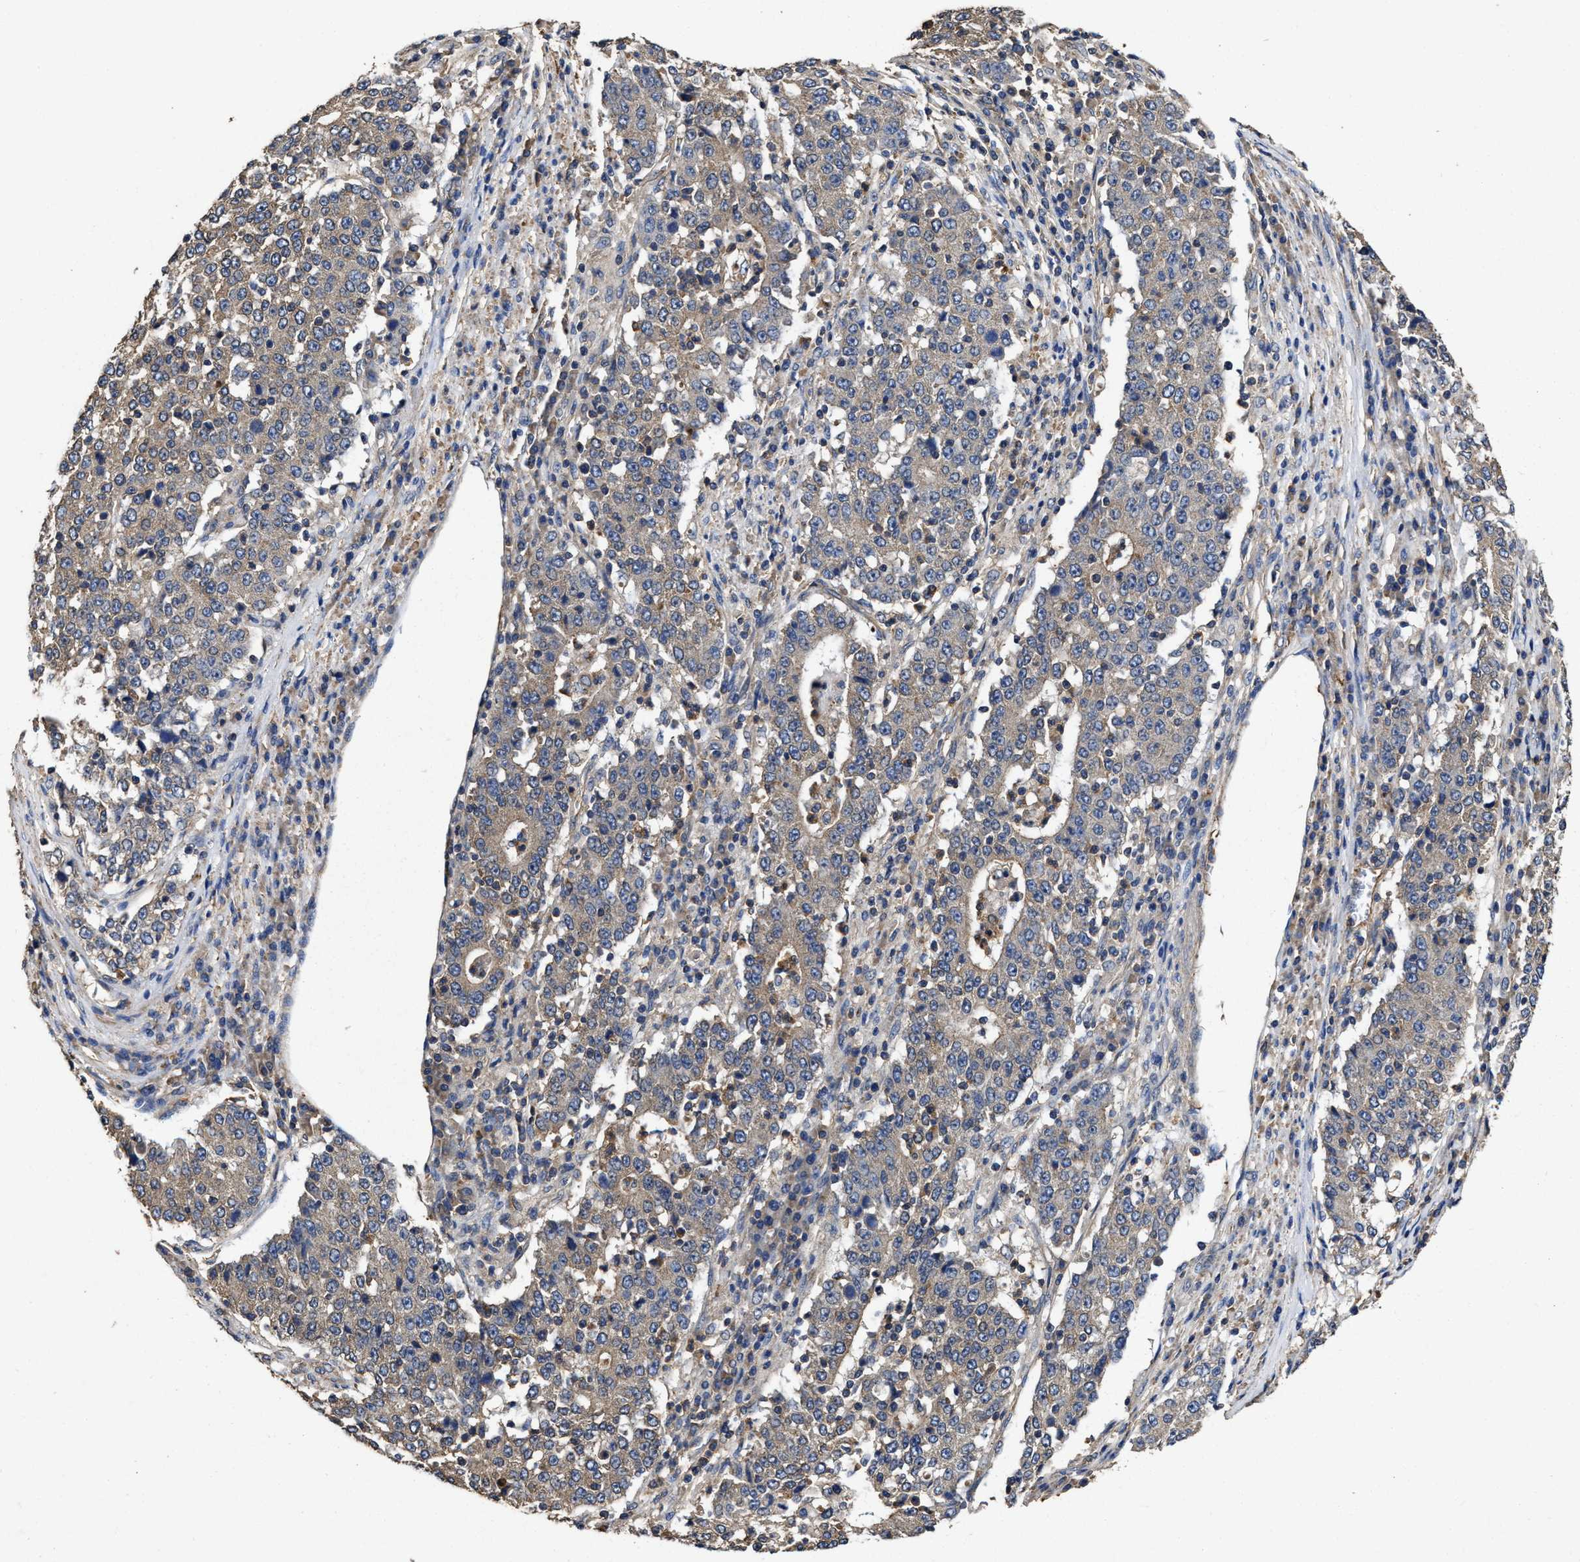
{"staining": {"intensity": "weak", "quantity": "25%-75%", "location": "cytoplasmic/membranous"}, "tissue": "stomach cancer", "cell_type": "Tumor cells", "image_type": "cancer", "snomed": [{"axis": "morphology", "description": "Adenocarcinoma, NOS"}, {"axis": "topography", "description": "Stomach"}], "caption": "Immunohistochemistry staining of stomach cancer (adenocarcinoma), which displays low levels of weak cytoplasmic/membranous staining in about 25%-75% of tumor cells indicating weak cytoplasmic/membranous protein expression. The staining was performed using DAB (brown) for protein detection and nuclei were counterstained in hematoxylin (blue).", "gene": "SFXN4", "patient": {"sex": "male", "age": 59}}